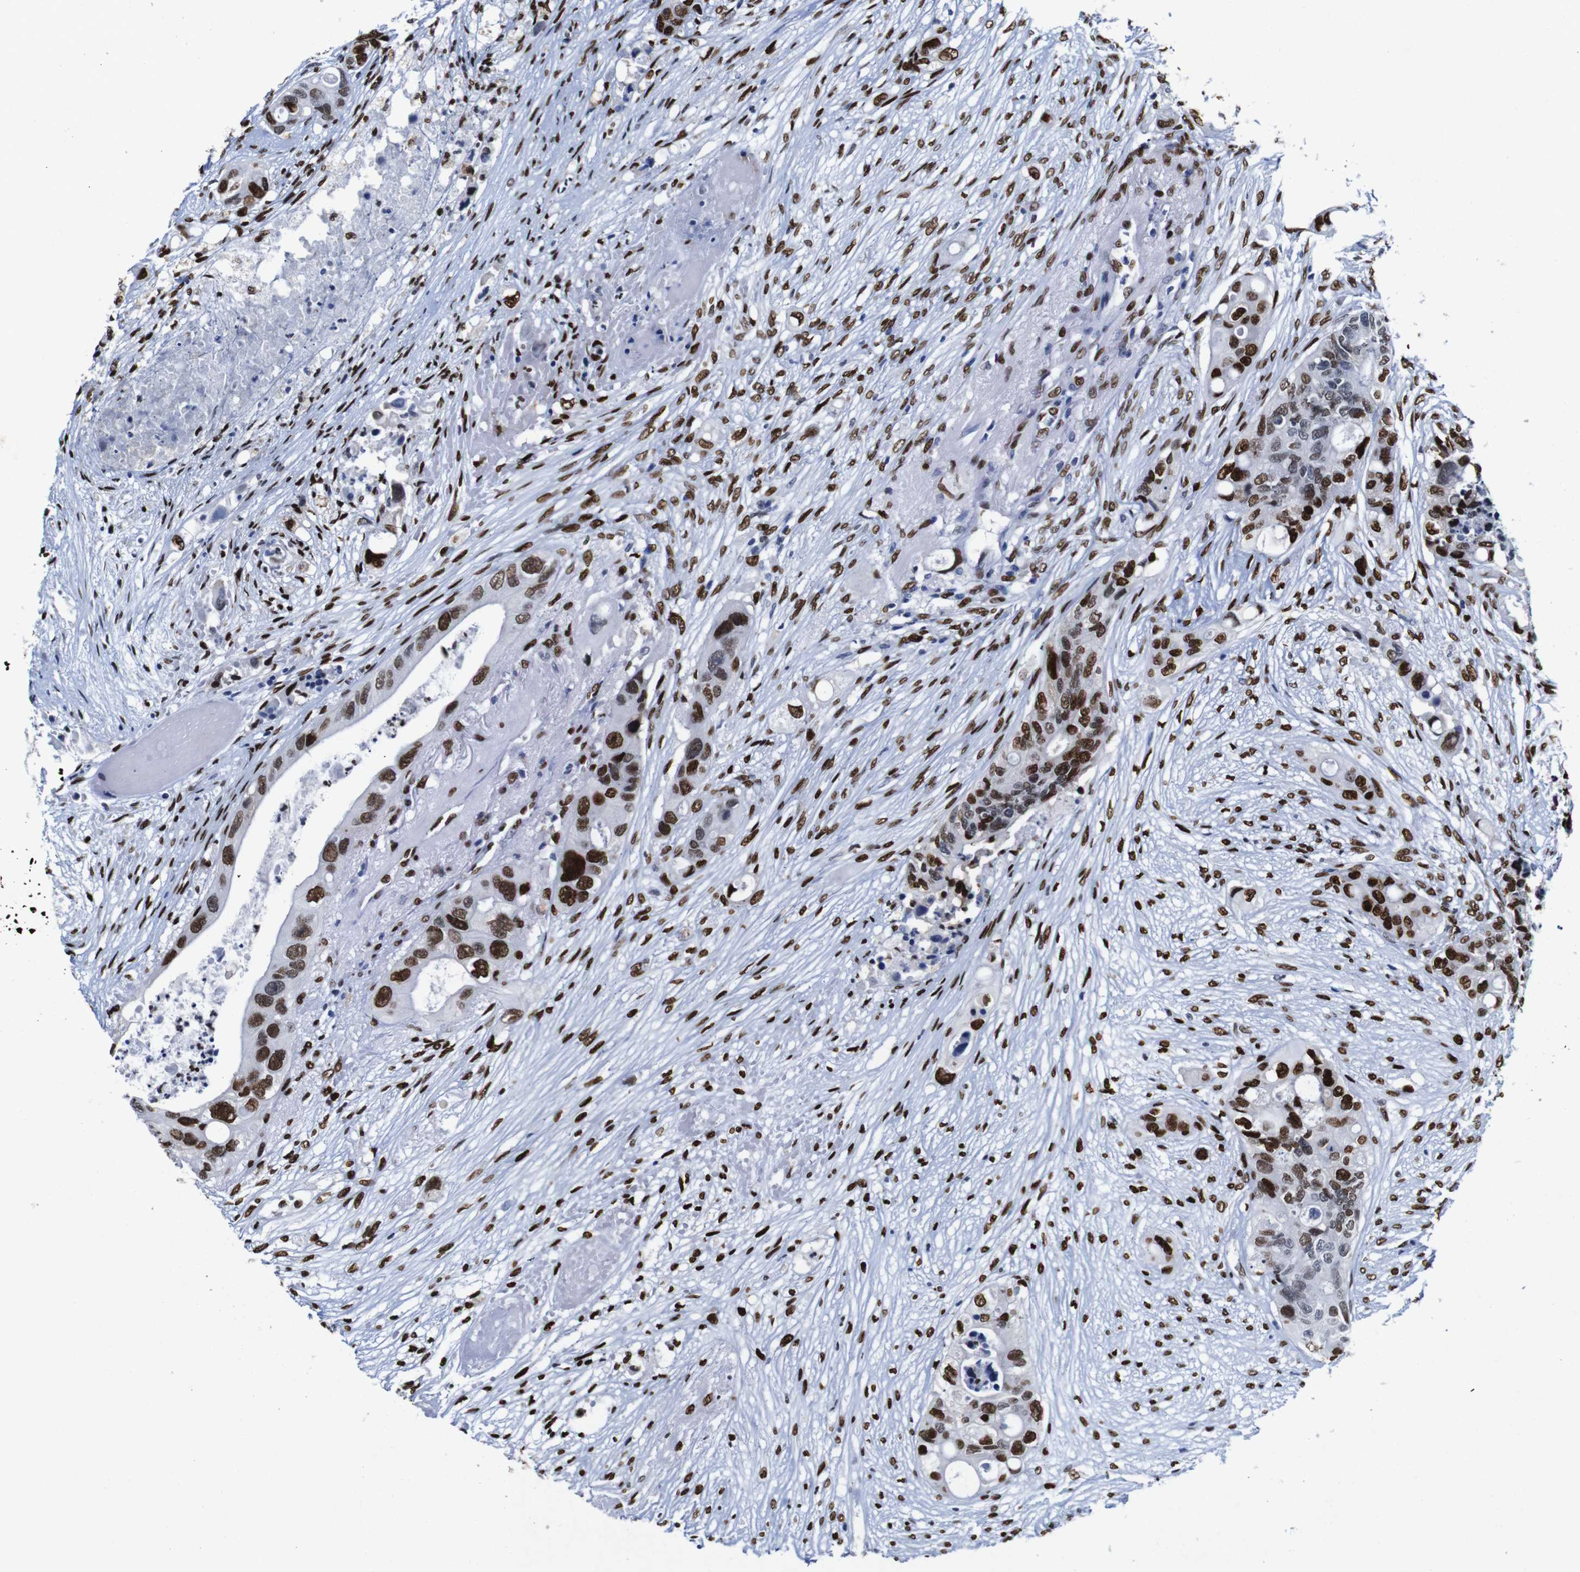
{"staining": {"intensity": "strong", "quantity": ">75%", "location": "nuclear"}, "tissue": "colorectal cancer", "cell_type": "Tumor cells", "image_type": "cancer", "snomed": [{"axis": "morphology", "description": "Adenocarcinoma, NOS"}, {"axis": "topography", "description": "Colon"}], "caption": "Human adenocarcinoma (colorectal) stained with a protein marker exhibits strong staining in tumor cells.", "gene": "FOSL2", "patient": {"sex": "female", "age": 57}}